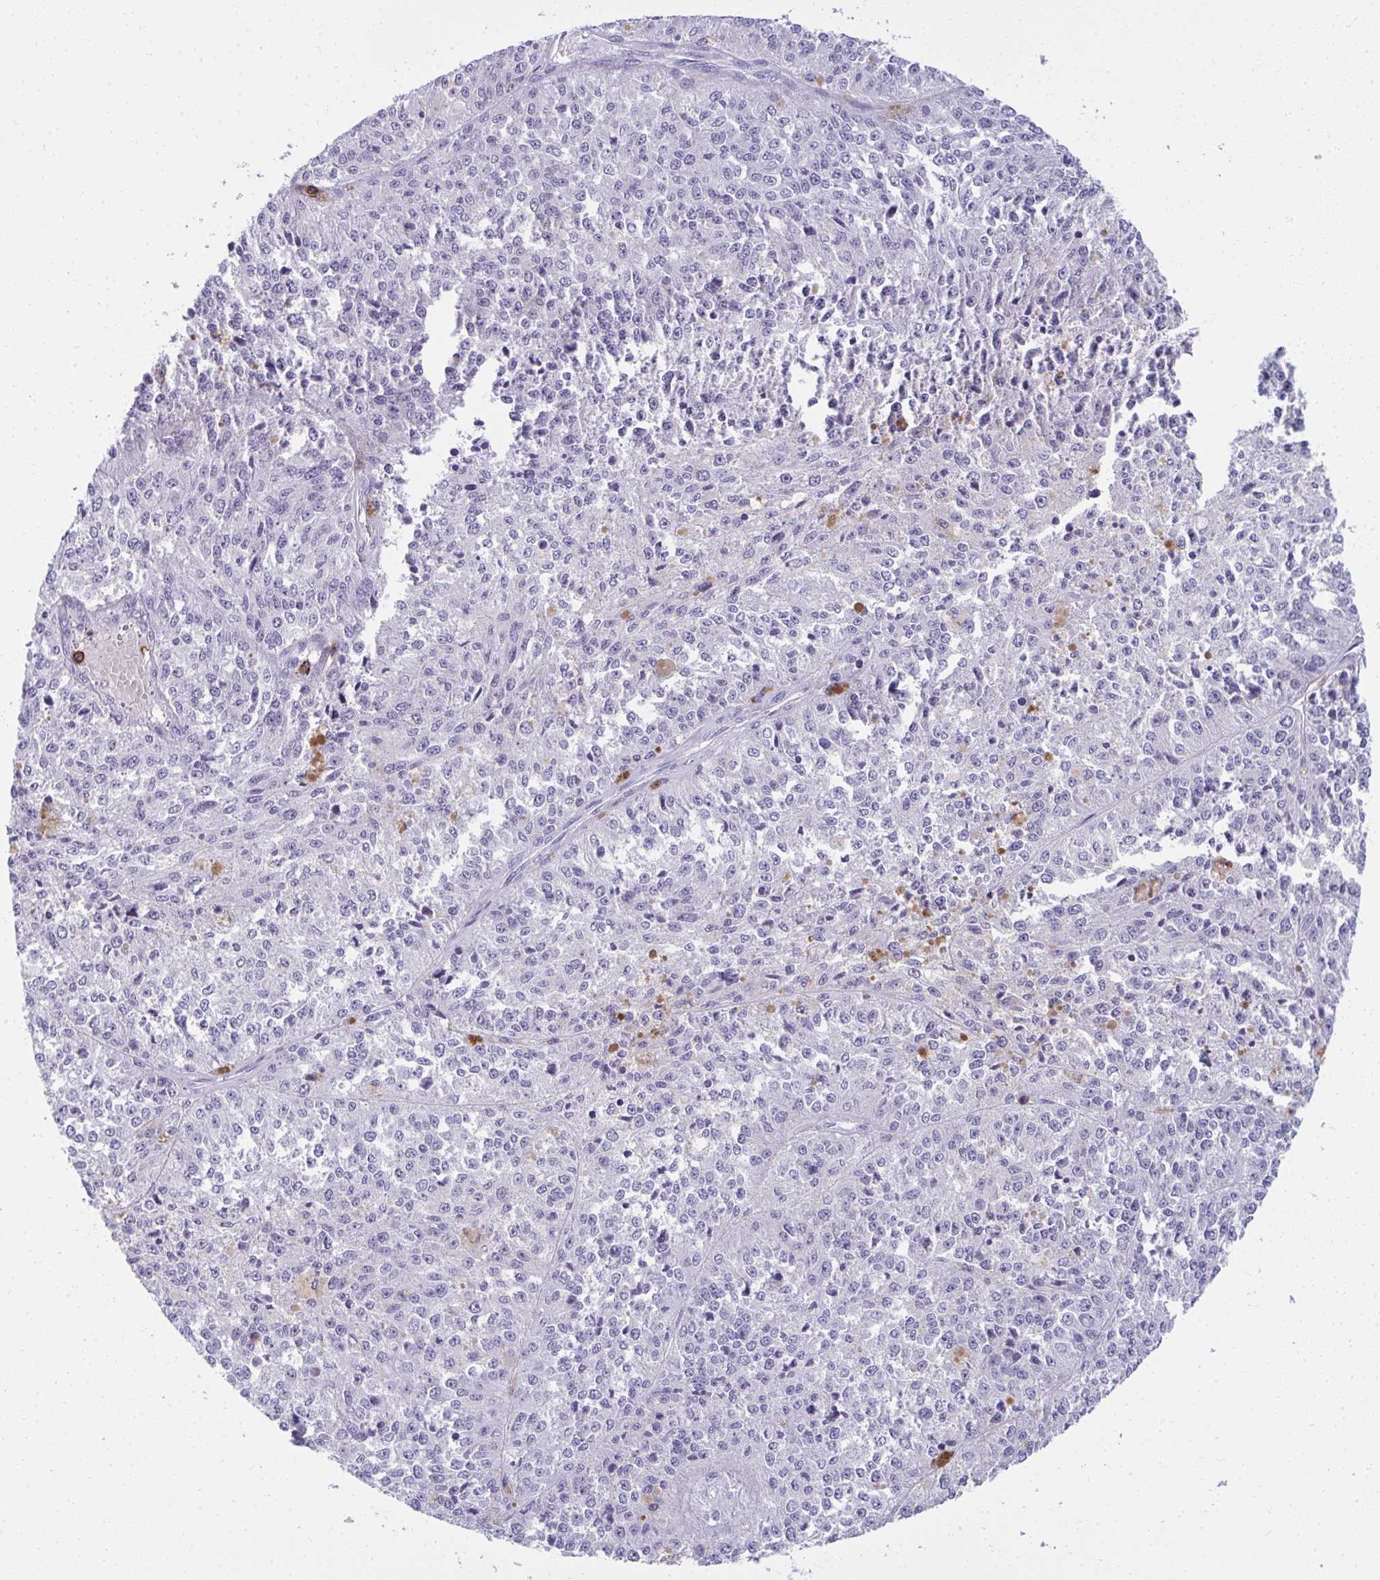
{"staining": {"intensity": "negative", "quantity": "none", "location": "none"}, "tissue": "melanoma", "cell_type": "Tumor cells", "image_type": "cancer", "snomed": [{"axis": "morphology", "description": "Malignant melanoma, Metastatic site"}, {"axis": "topography", "description": "Lymph node"}], "caption": "Immunohistochemistry (IHC) histopathology image of human malignant melanoma (metastatic site) stained for a protein (brown), which displays no positivity in tumor cells.", "gene": "SPN", "patient": {"sex": "female", "age": 64}}